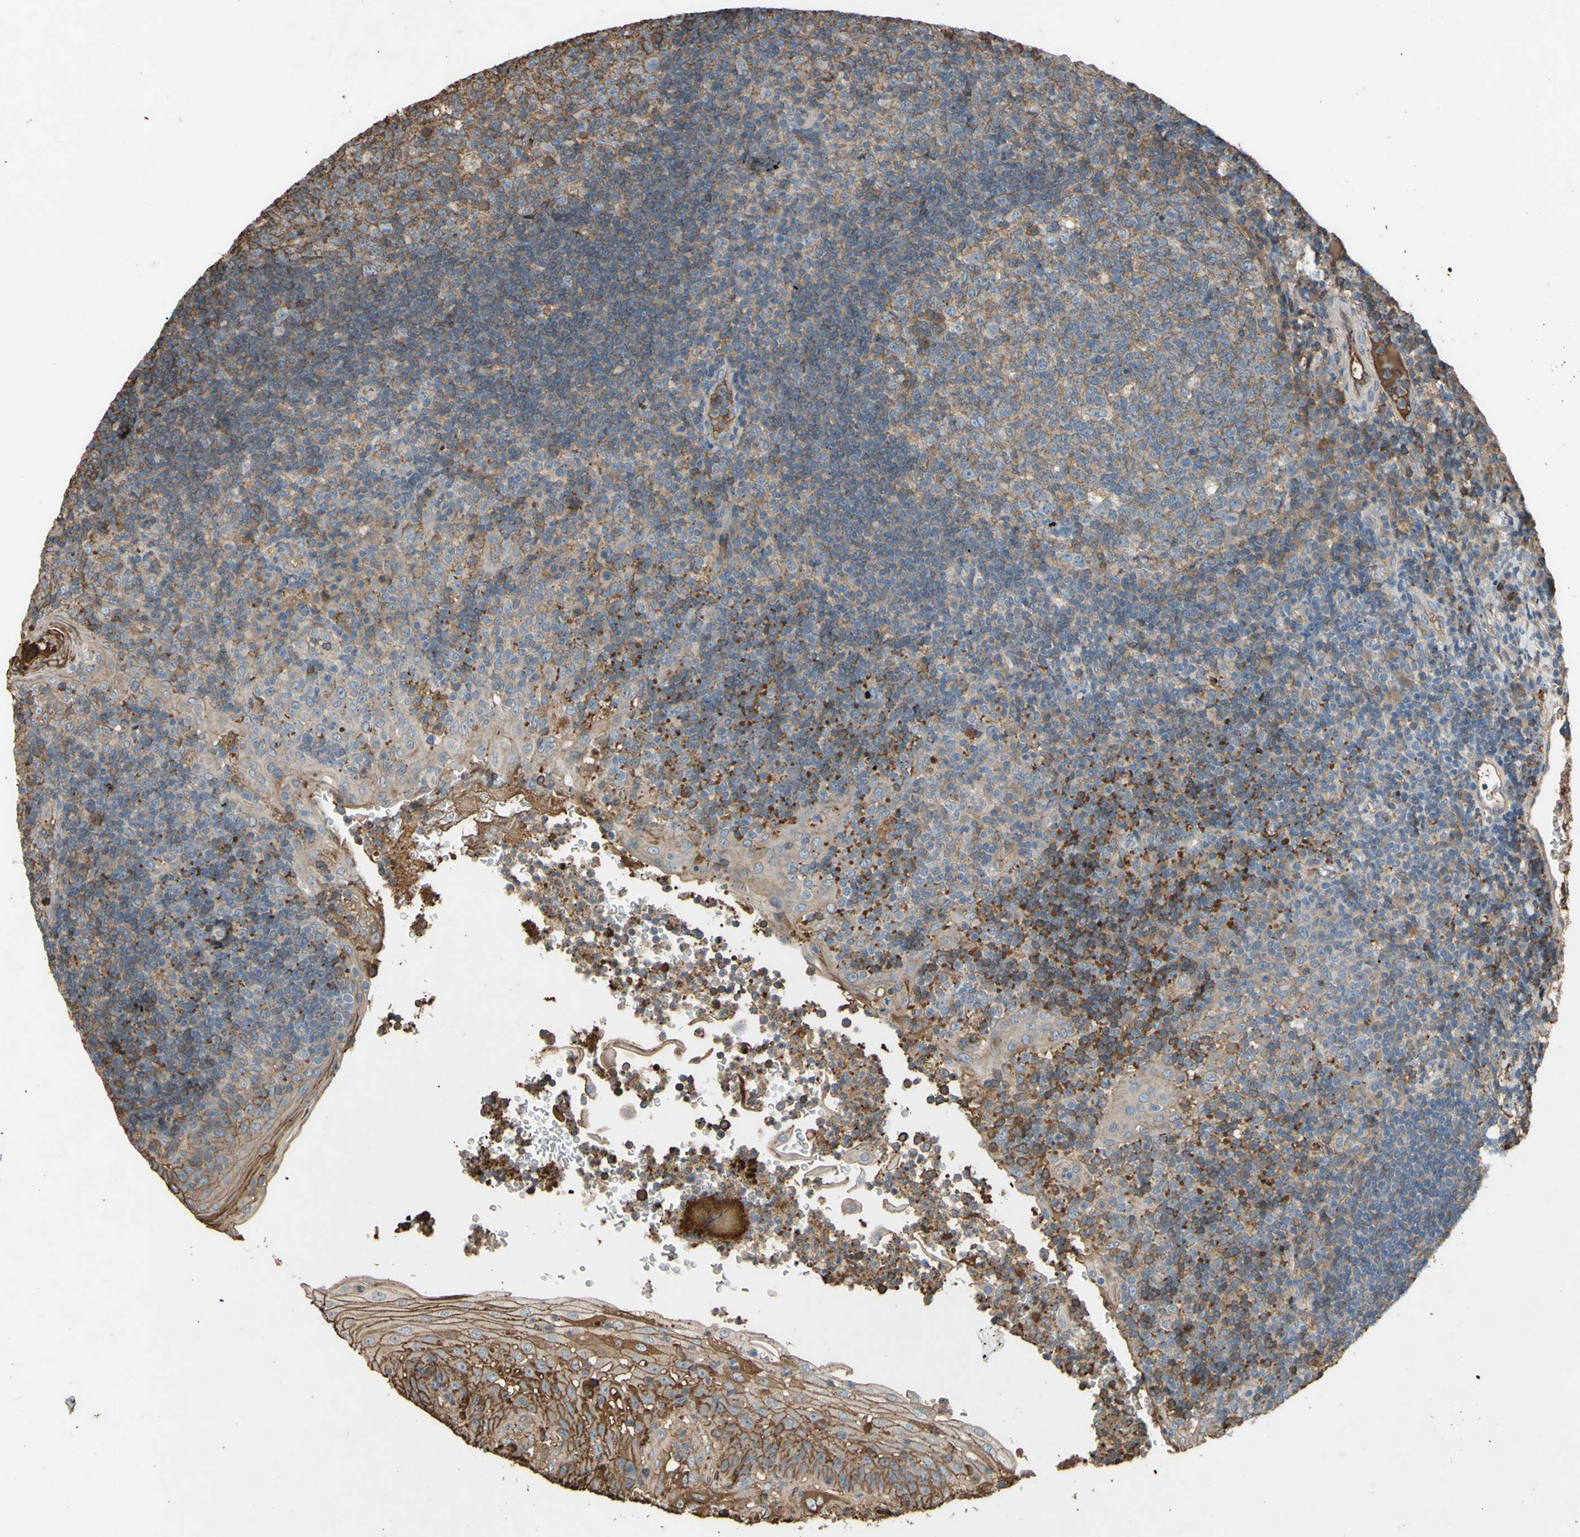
{"staining": {"intensity": "moderate", "quantity": "<25%", "location": "cytoplasmic/membranous"}, "tissue": "tonsil", "cell_type": "Germinal center cells", "image_type": "normal", "snomed": [{"axis": "morphology", "description": "Normal tissue, NOS"}, {"axis": "topography", "description": "Tonsil"}], "caption": "Immunohistochemical staining of normal human tonsil displays low levels of moderate cytoplasmic/membranous positivity in about <25% of germinal center cells.", "gene": "PTGDS", "patient": {"sex": "female", "age": 40}}